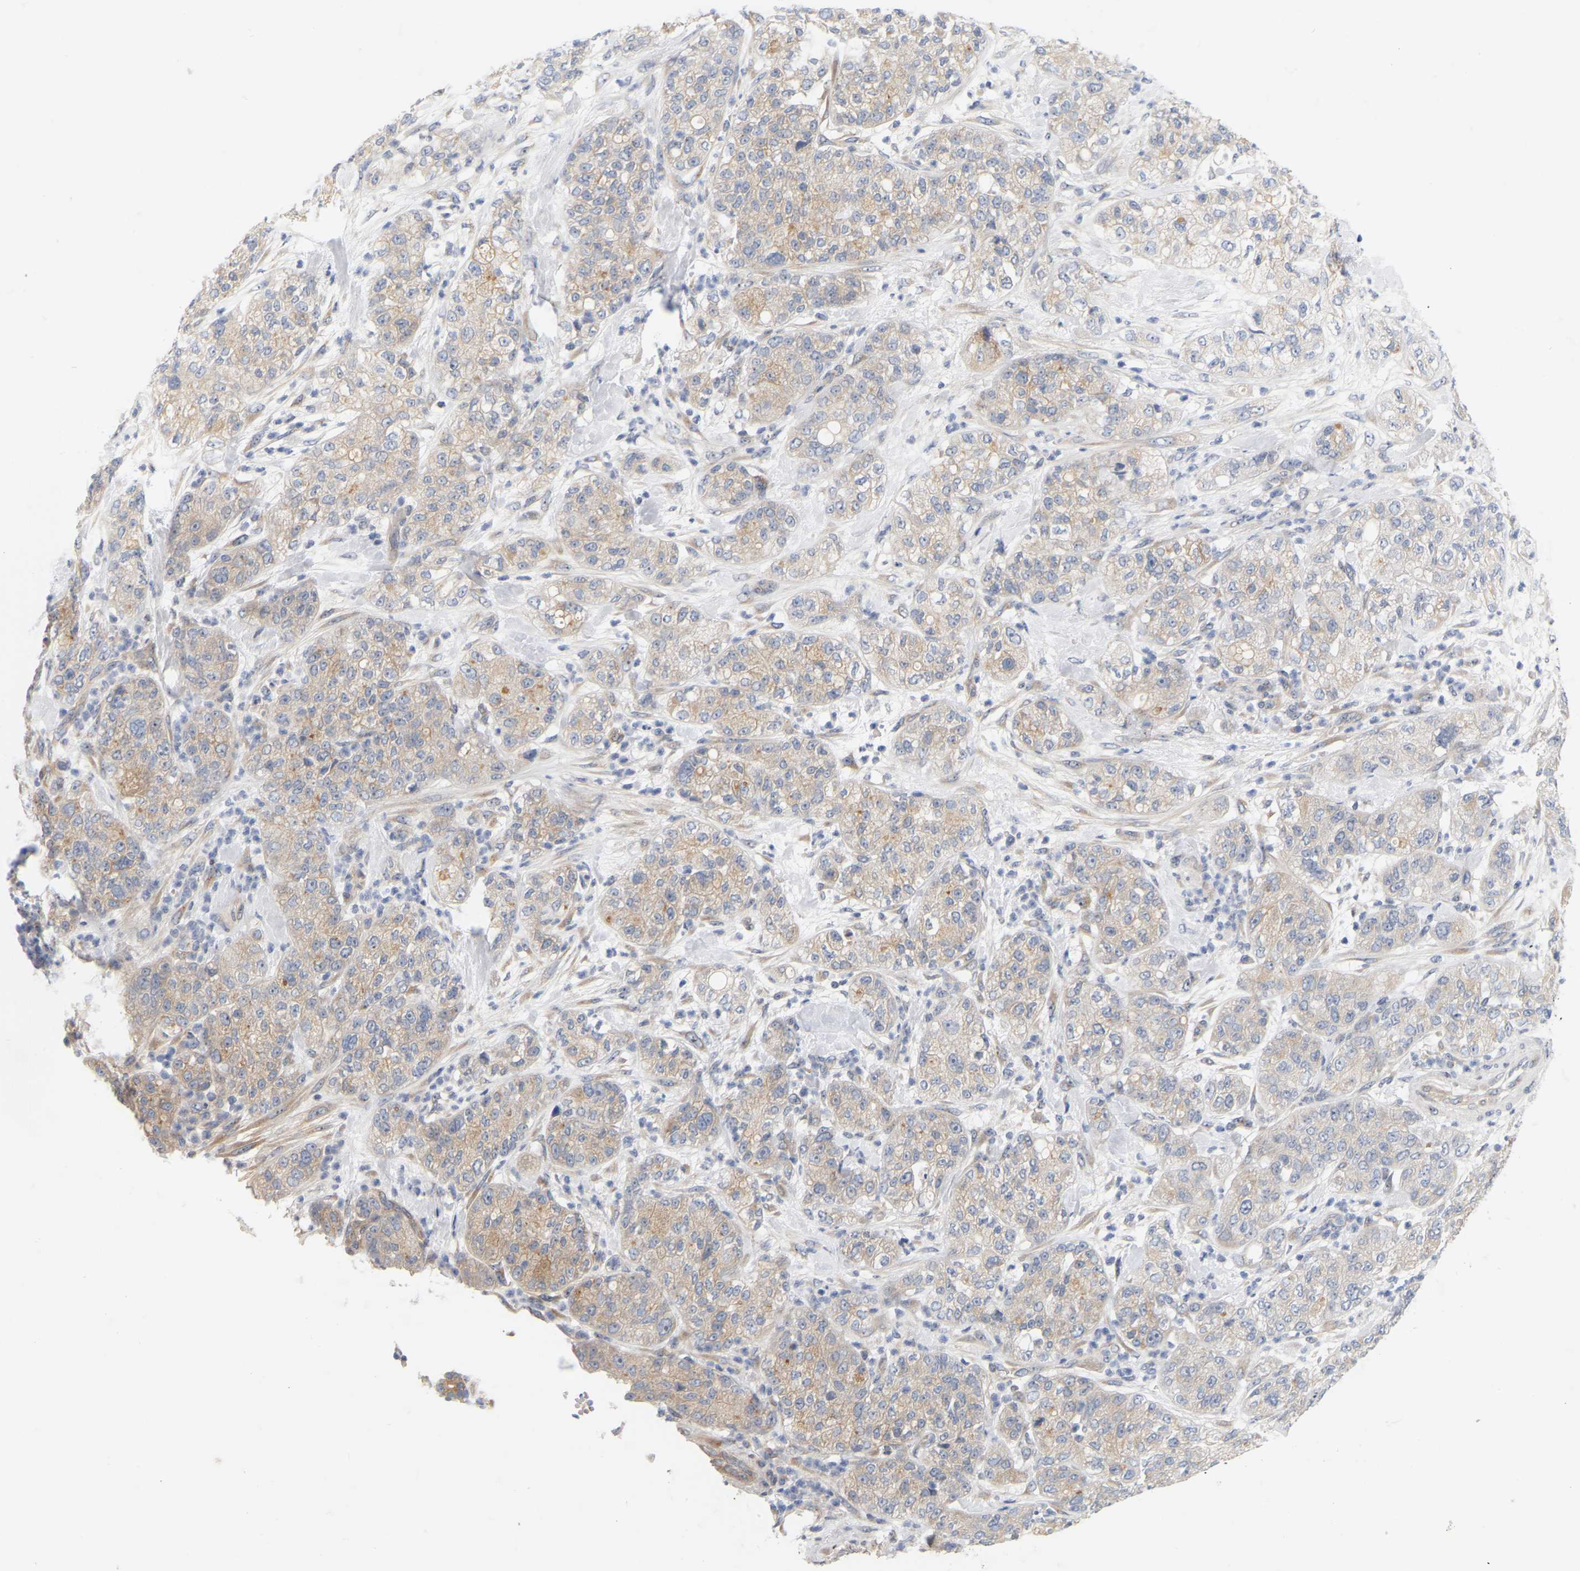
{"staining": {"intensity": "weak", "quantity": "25%-75%", "location": "cytoplasmic/membranous"}, "tissue": "pancreatic cancer", "cell_type": "Tumor cells", "image_type": "cancer", "snomed": [{"axis": "morphology", "description": "Adenocarcinoma, NOS"}, {"axis": "topography", "description": "Pancreas"}], "caption": "Human pancreatic adenocarcinoma stained for a protein (brown) displays weak cytoplasmic/membranous positive staining in about 25%-75% of tumor cells.", "gene": "MINDY4", "patient": {"sex": "female", "age": 78}}